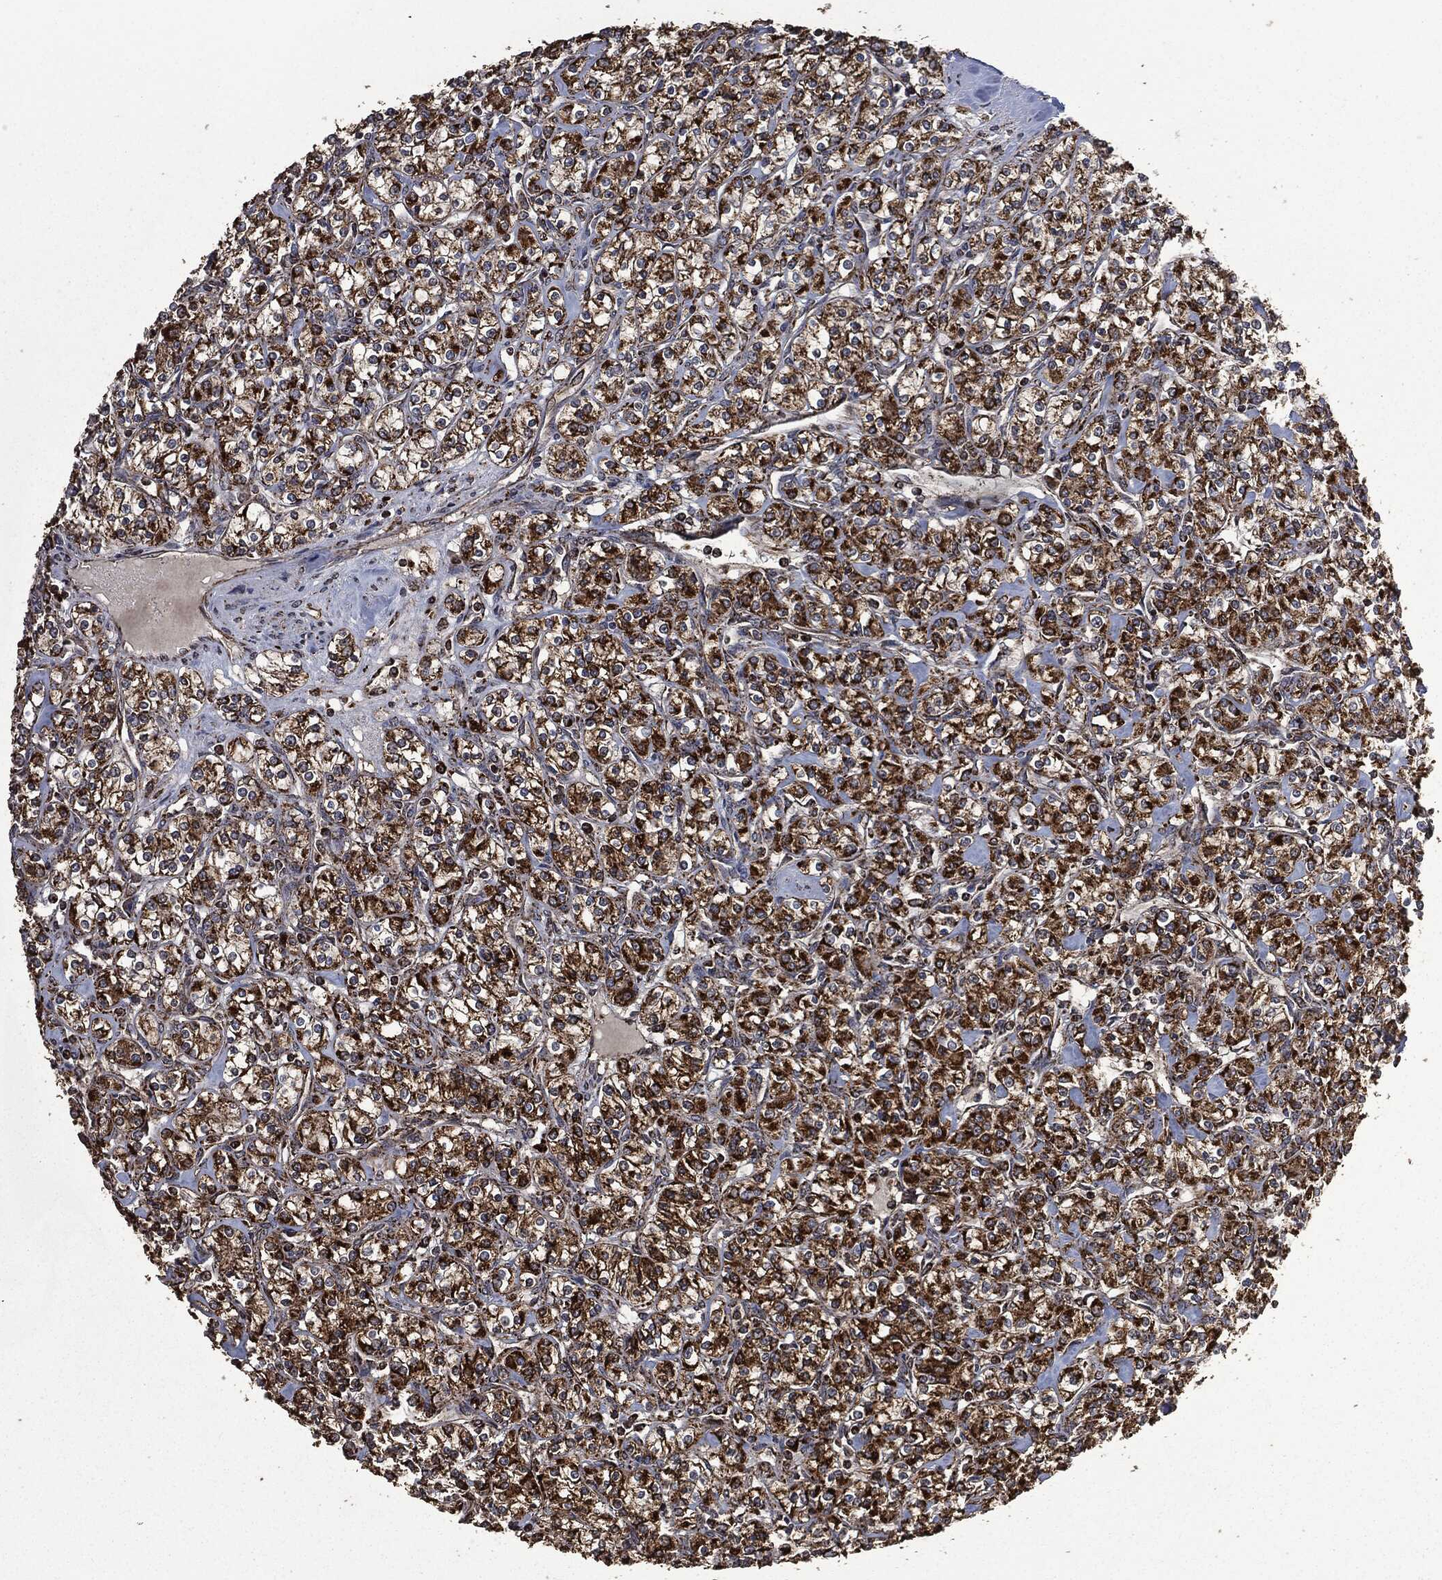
{"staining": {"intensity": "strong", "quantity": ">75%", "location": "cytoplasmic/membranous"}, "tissue": "renal cancer", "cell_type": "Tumor cells", "image_type": "cancer", "snomed": [{"axis": "morphology", "description": "Adenocarcinoma, NOS"}, {"axis": "topography", "description": "Kidney"}], "caption": "Renal adenocarcinoma stained with a brown dye shows strong cytoplasmic/membranous positive staining in approximately >75% of tumor cells.", "gene": "LIG3", "patient": {"sex": "male", "age": 77}}